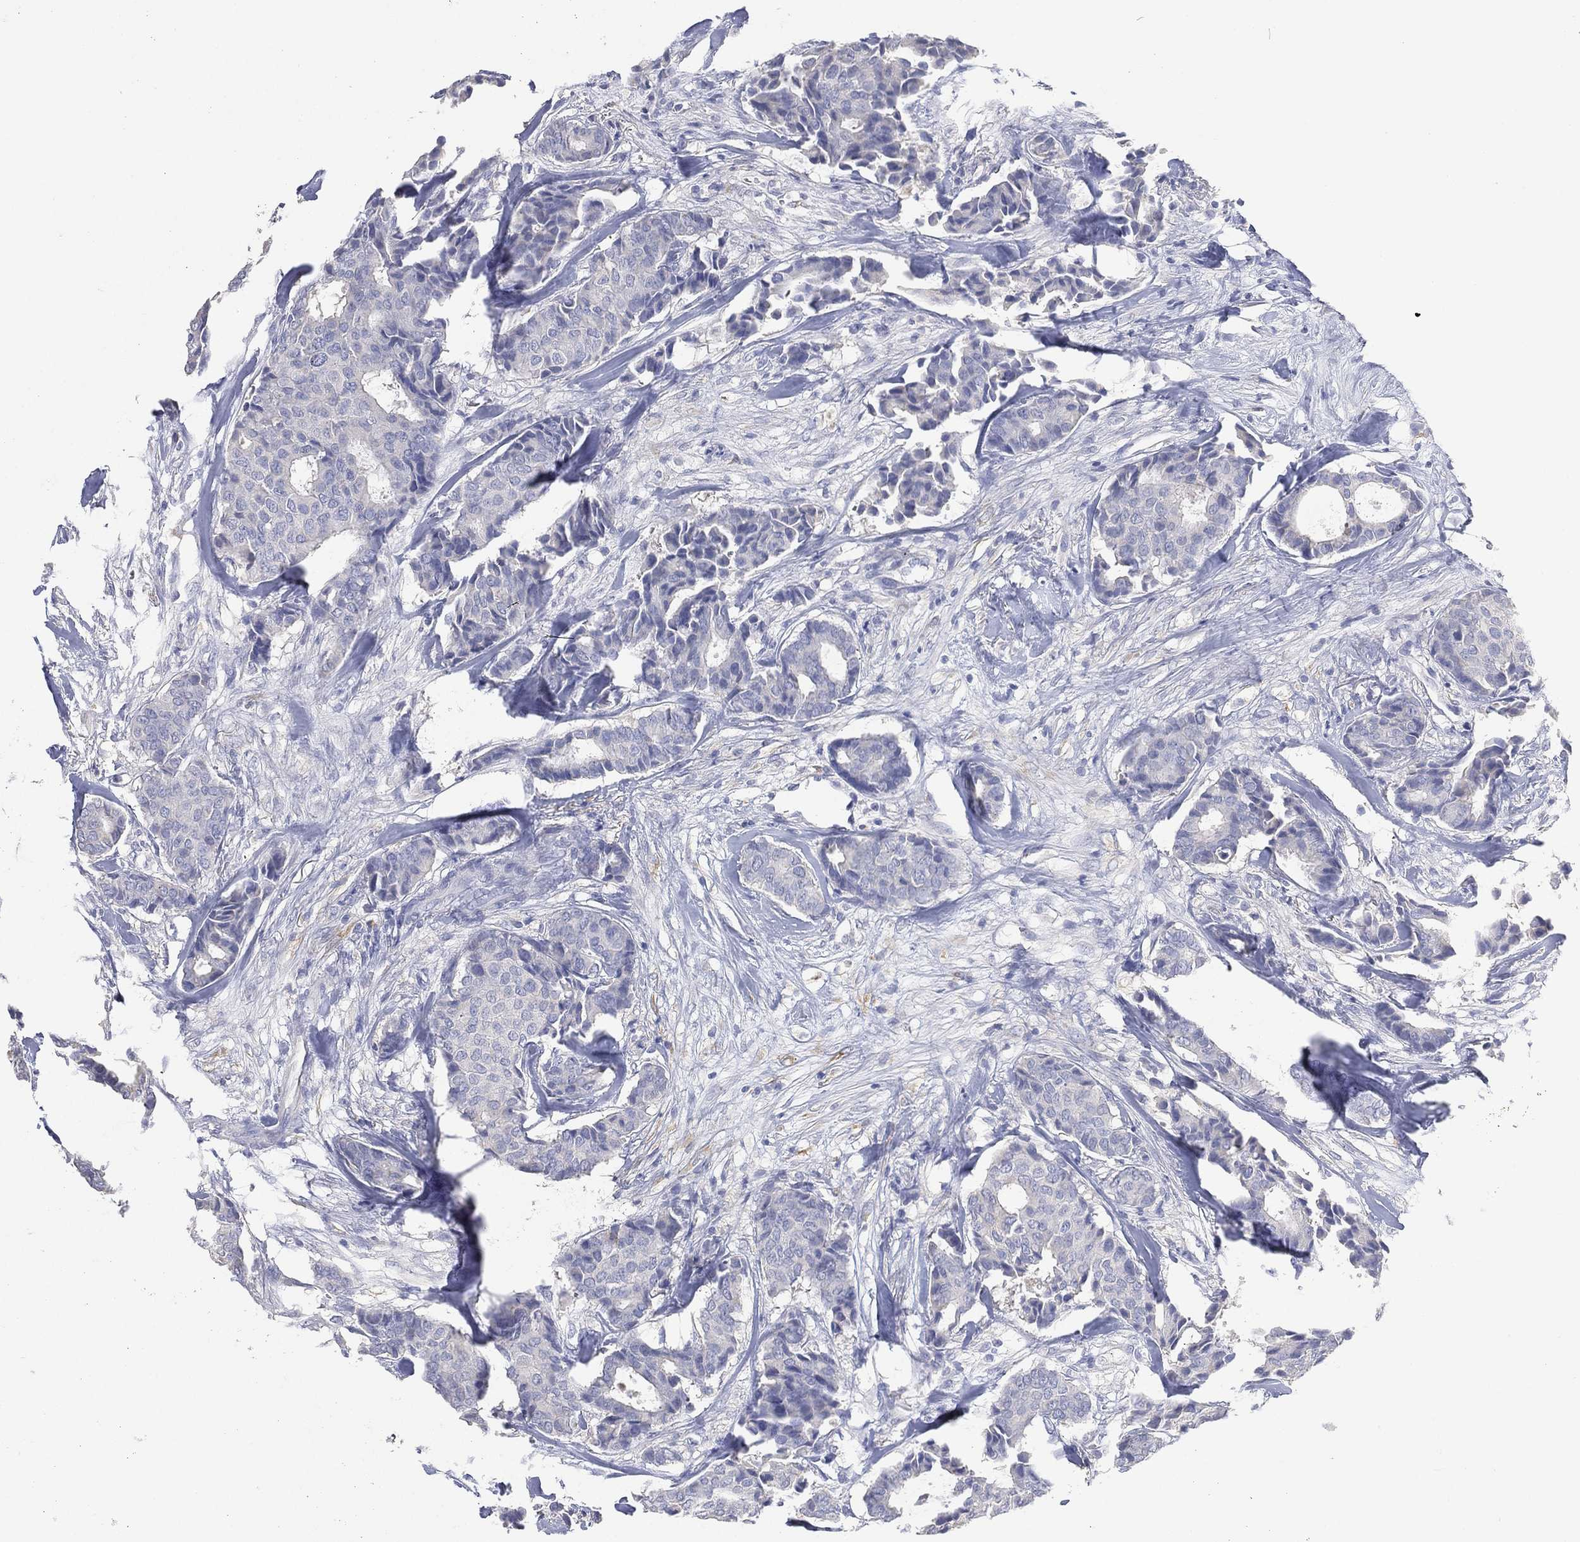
{"staining": {"intensity": "negative", "quantity": "none", "location": "none"}, "tissue": "breast cancer", "cell_type": "Tumor cells", "image_type": "cancer", "snomed": [{"axis": "morphology", "description": "Duct carcinoma"}, {"axis": "topography", "description": "Breast"}], "caption": "Immunohistochemistry image of neoplastic tissue: breast intraductal carcinoma stained with DAB demonstrates no significant protein staining in tumor cells.", "gene": "FMO1", "patient": {"sex": "female", "age": 75}}